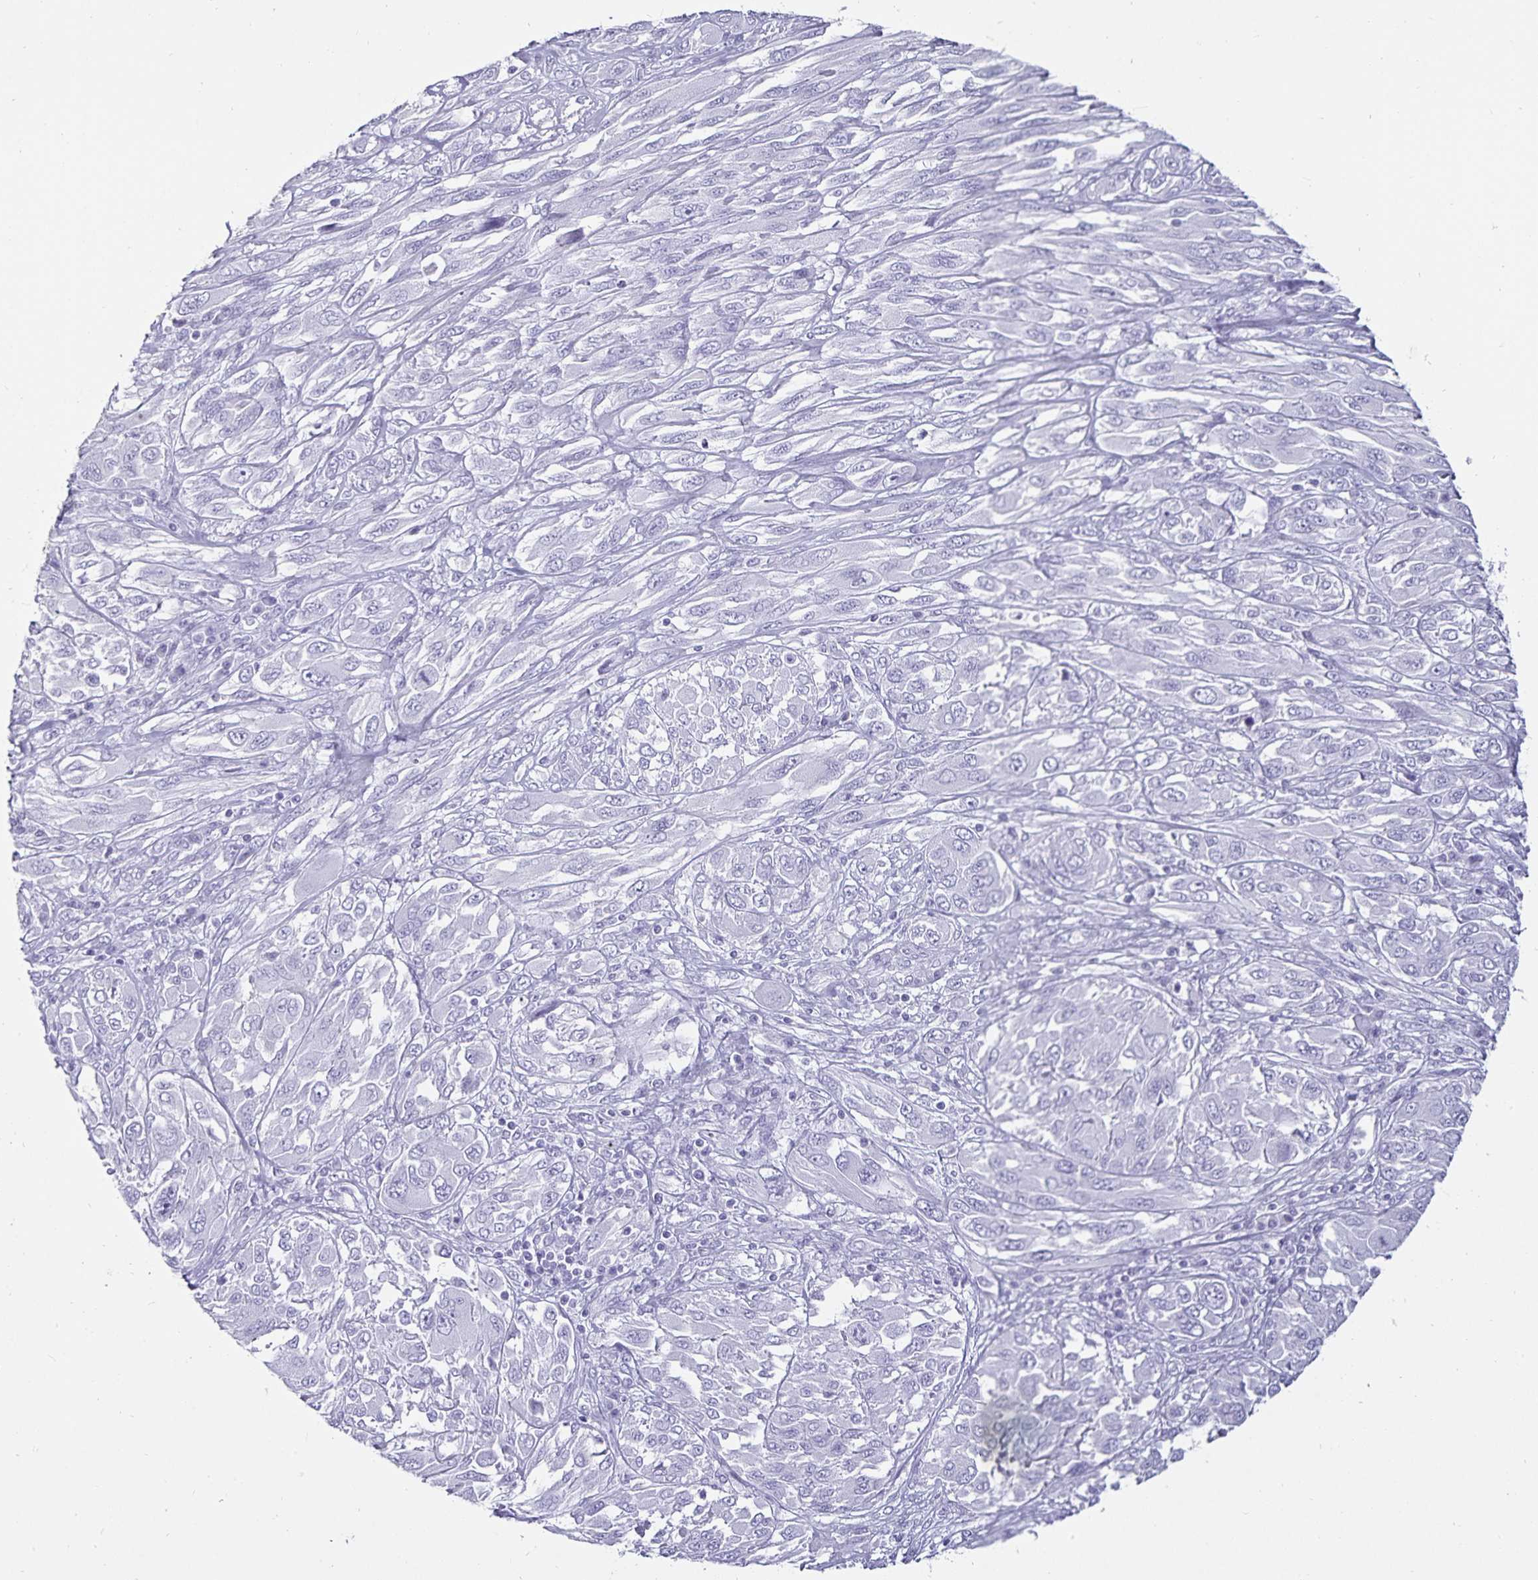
{"staining": {"intensity": "negative", "quantity": "none", "location": "none"}, "tissue": "melanoma", "cell_type": "Tumor cells", "image_type": "cancer", "snomed": [{"axis": "morphology", "description": "Malignant melanoma, NOS"}, {"axis": "topography", "description": "Skin"}], "caption": "This is an immunohistochemistry (IHC) micrograph of human melanoma. There is no positivity in tumor cells.", "gene": "DEFA6", "patient": {"sex": "female", "age": 91}}